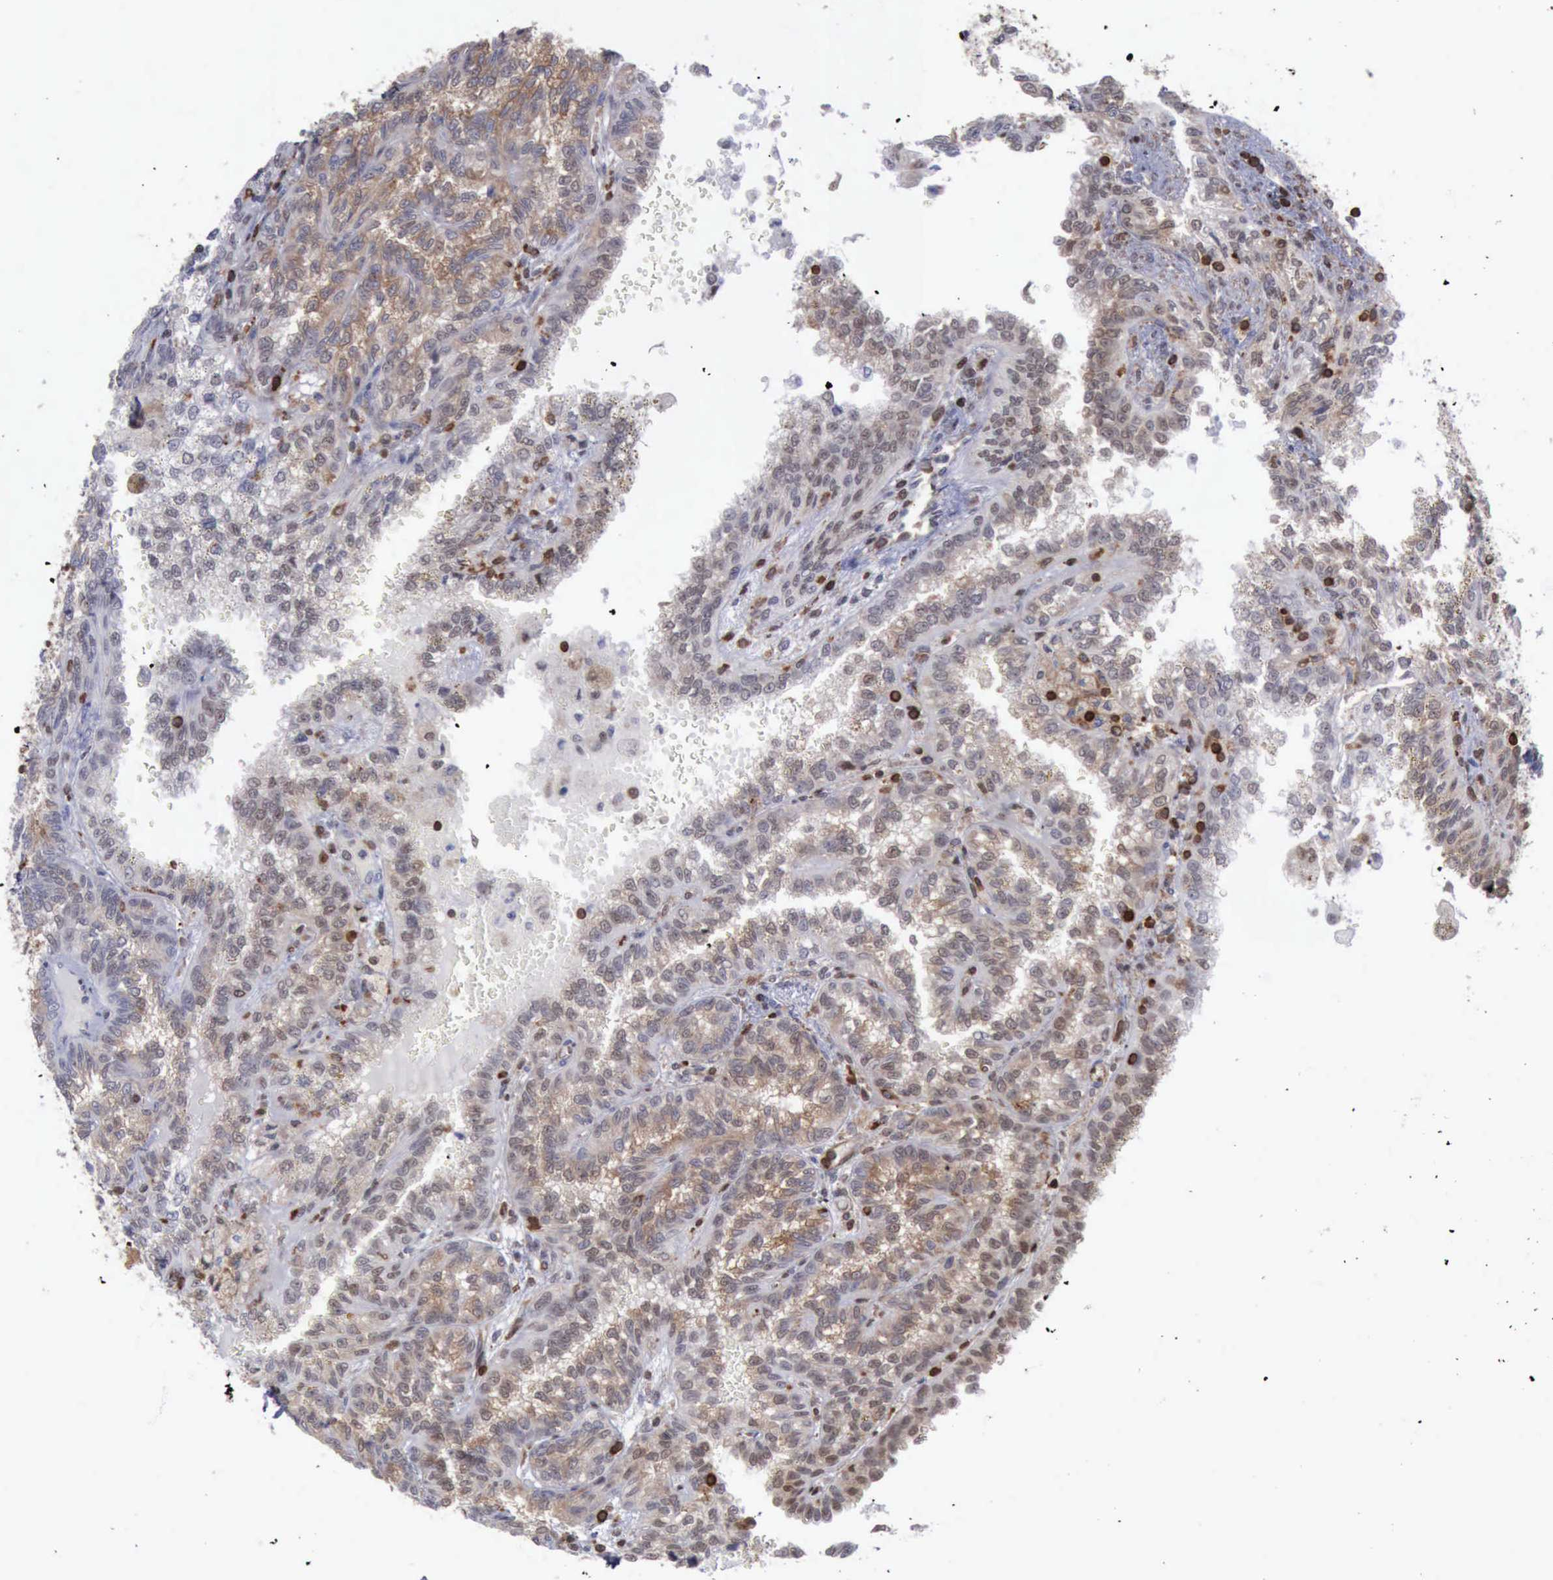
{"staining": {"intensity": "weak", "quantity": "25%-75%", "location": "cytoplasmic/membranous,nuclear"}, "tissue": "renal cancer", "cell_type": "Tumor cells", "image_type": "cancer", "snomed": [{"axis": "morphology", "description": "Inflammation, NOS"}, {"axis": "morphology", "description": "Adenocarcinoma, NOS"}, {"axis": "topography", "description": "Kidney"}], "caption": "Adenocarcinoma (renal) stained with a brown dye demonstrates weak cytoplasmic/membranous and nuclear positive staining in approximately 25%-75% of tumor cells.", "gene": "PDCD4", "patient": {"sex": "male", "age": 68}}